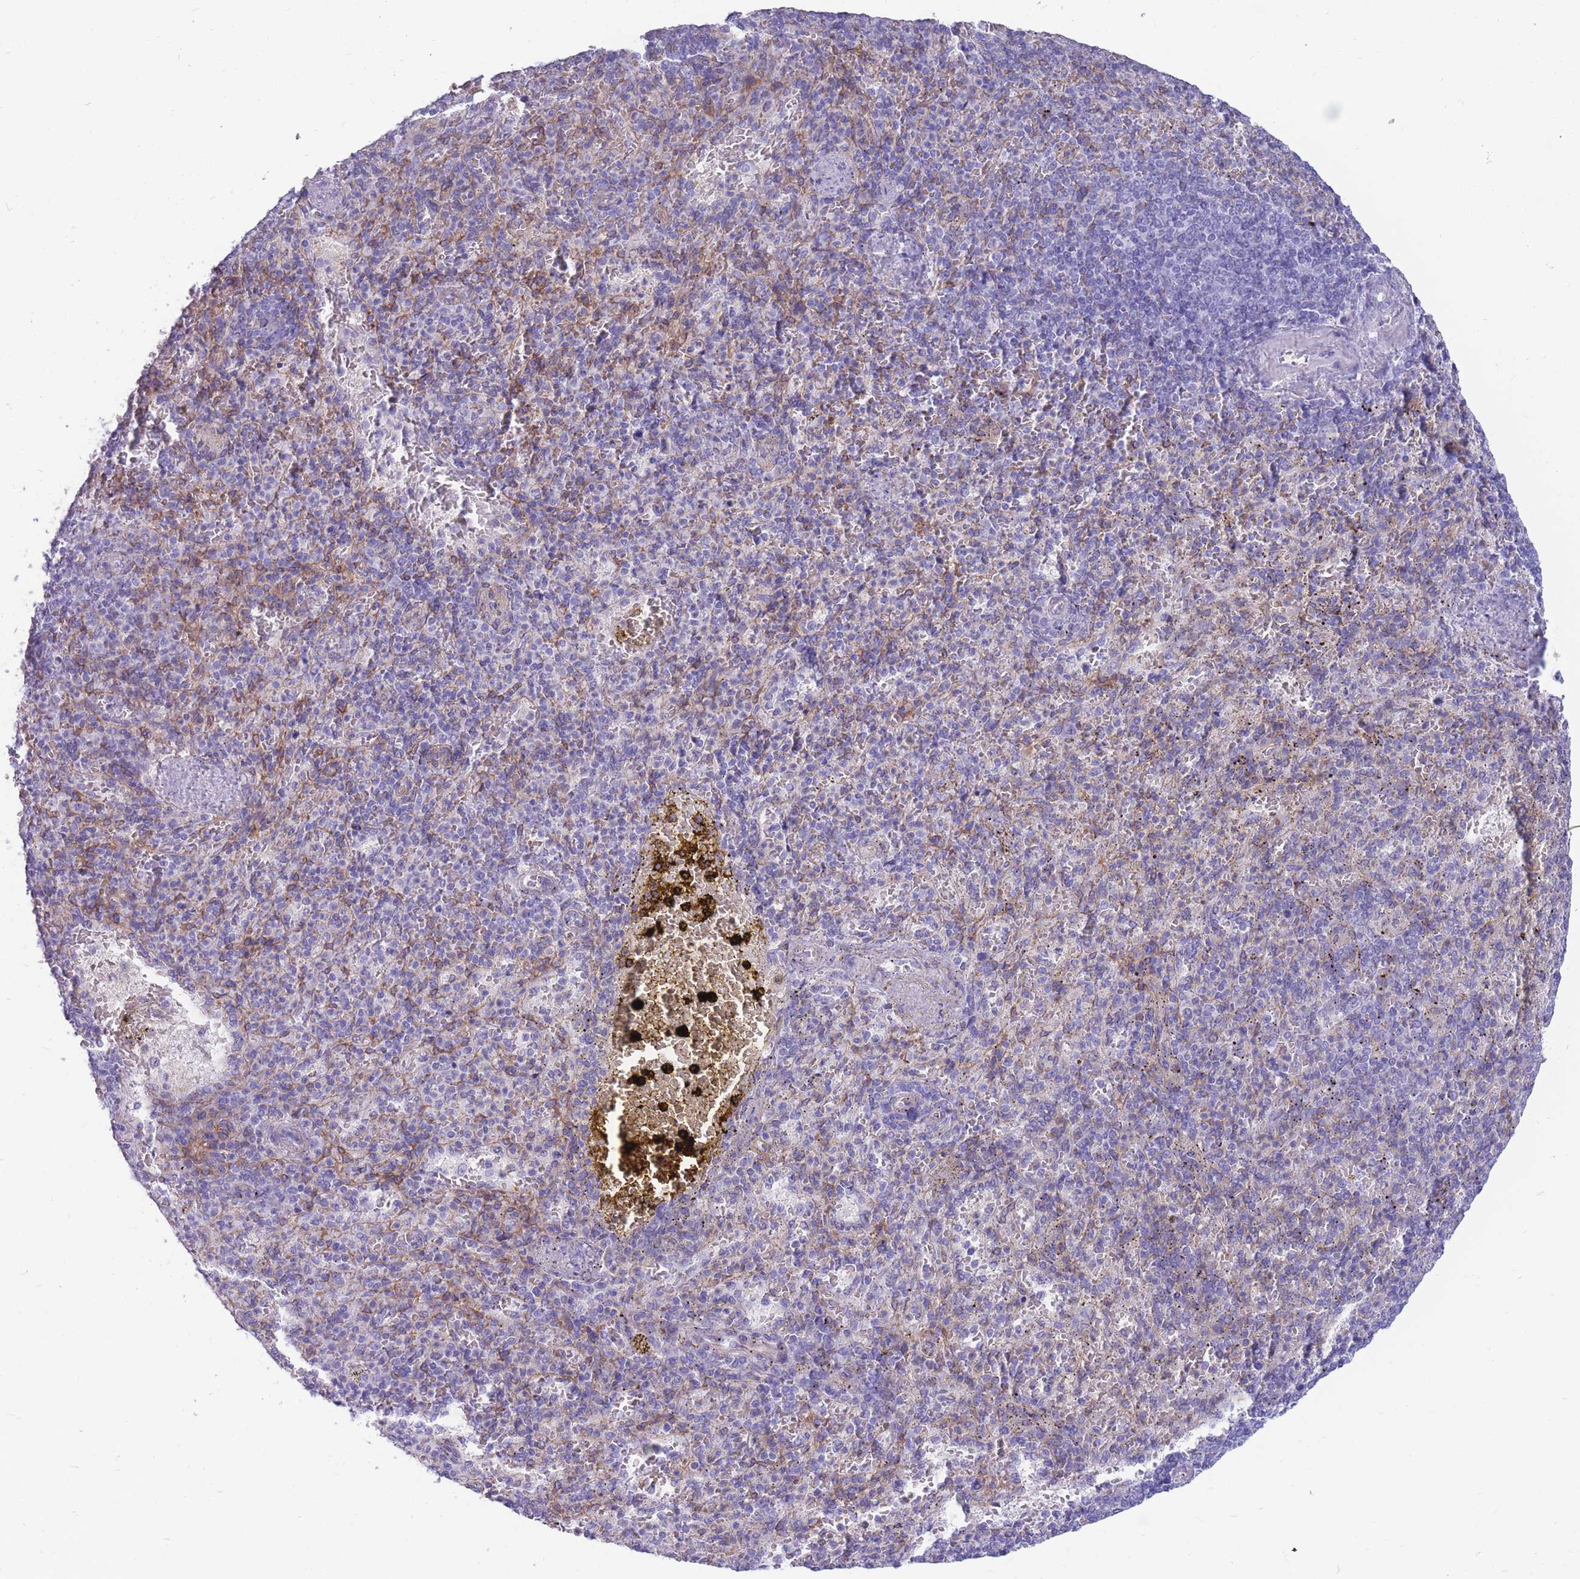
{"staining": {"intensity": "negative", "quantity": "none", "location": "none"}, "tissue": "spleen", "cell_type": "Cells in red pulp", "image_type": "normal", "snomed": [{"axis": "morphology", "description": "Normal tissue, NOS"}, {"axis": "topography", "description": "Spleen"}], "caption": "Cells in red pulp are negative for brown protein staining in normal spleen.", "gene": "MTSS2", "patient": {"sex": "female", "age": 74}}